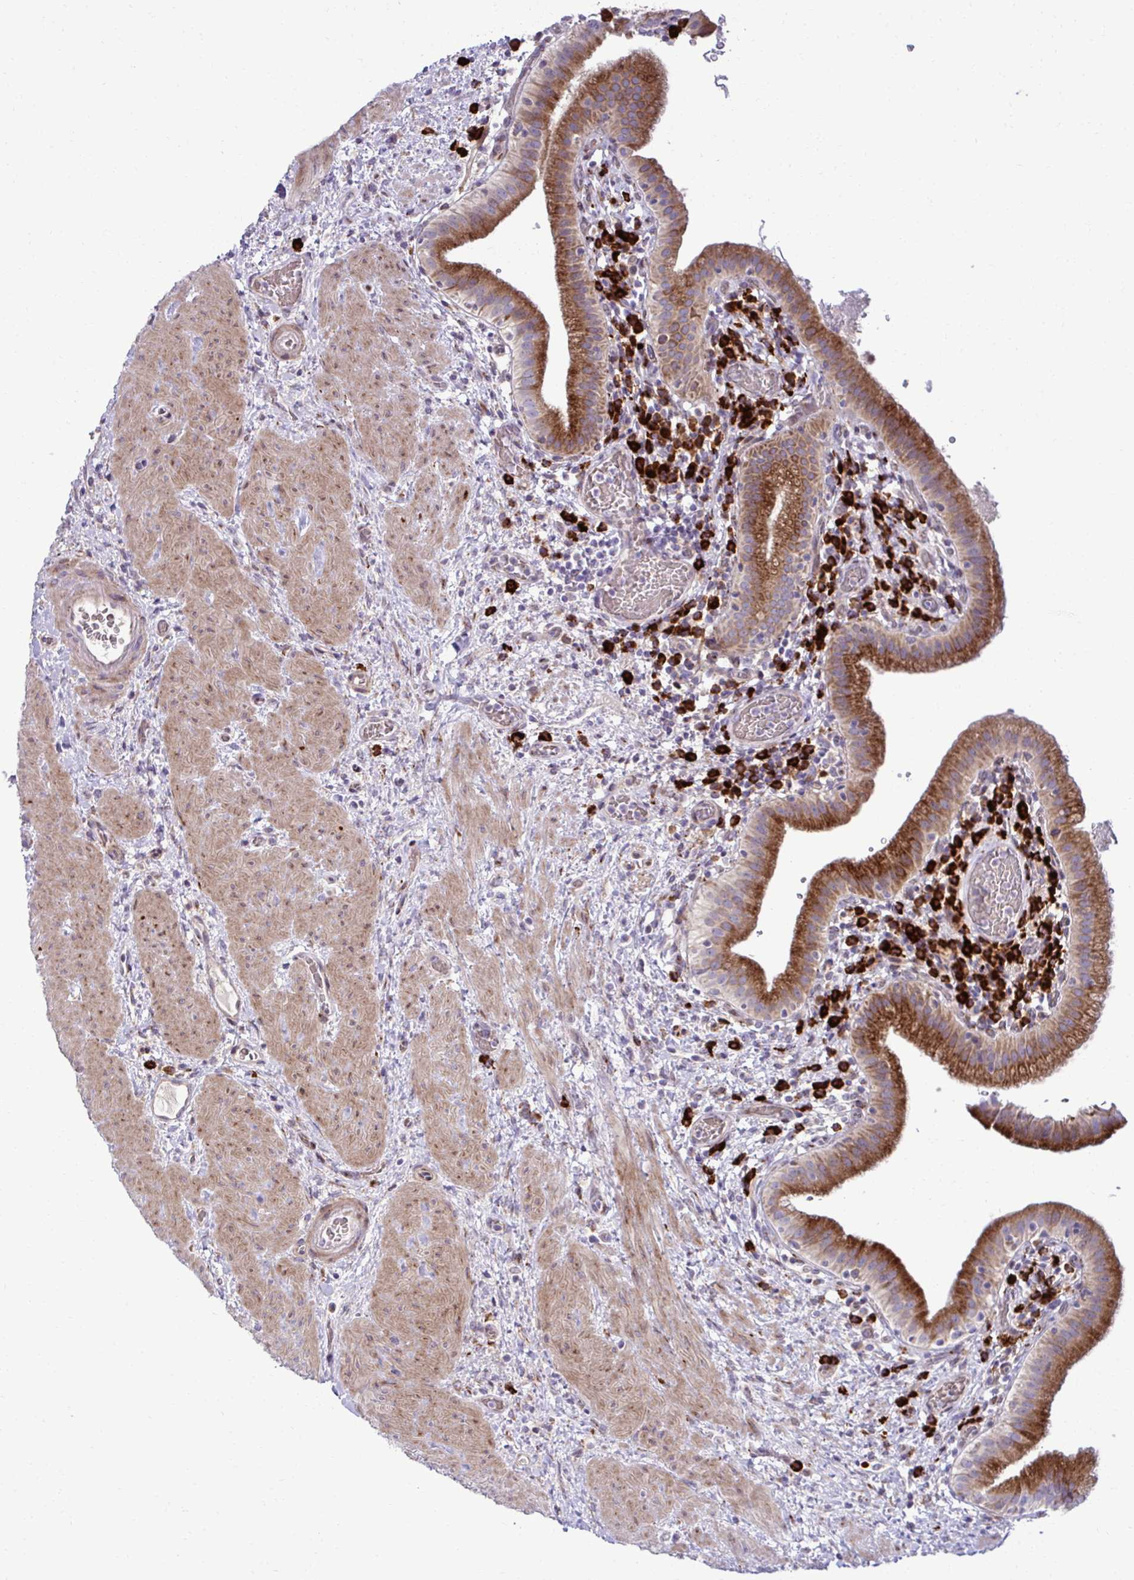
{"staining": {"intensity": "strong", "quantity": "25%-75%", "location": "cytoplasmic/membranous"}, "tissue": "gallbladder", "cell_type": "Glandular cells", "image_type": "normal", "snomed": [{"axis": "morphology", "description": "Normal tissue, NOS"}, {"axis": "topography", "description": "Gallbladder"}], "caption": "Gallbladder was stained to show a protein in brown. There is high levels of strong cytoplasmic/membranous staining in approximately 25%-75% of glandular cells. (Brightfield microscopy of DAB IHC at high magnification).", "gene": "LIMS1", "patient": {"sex": "male", "age": 26}}